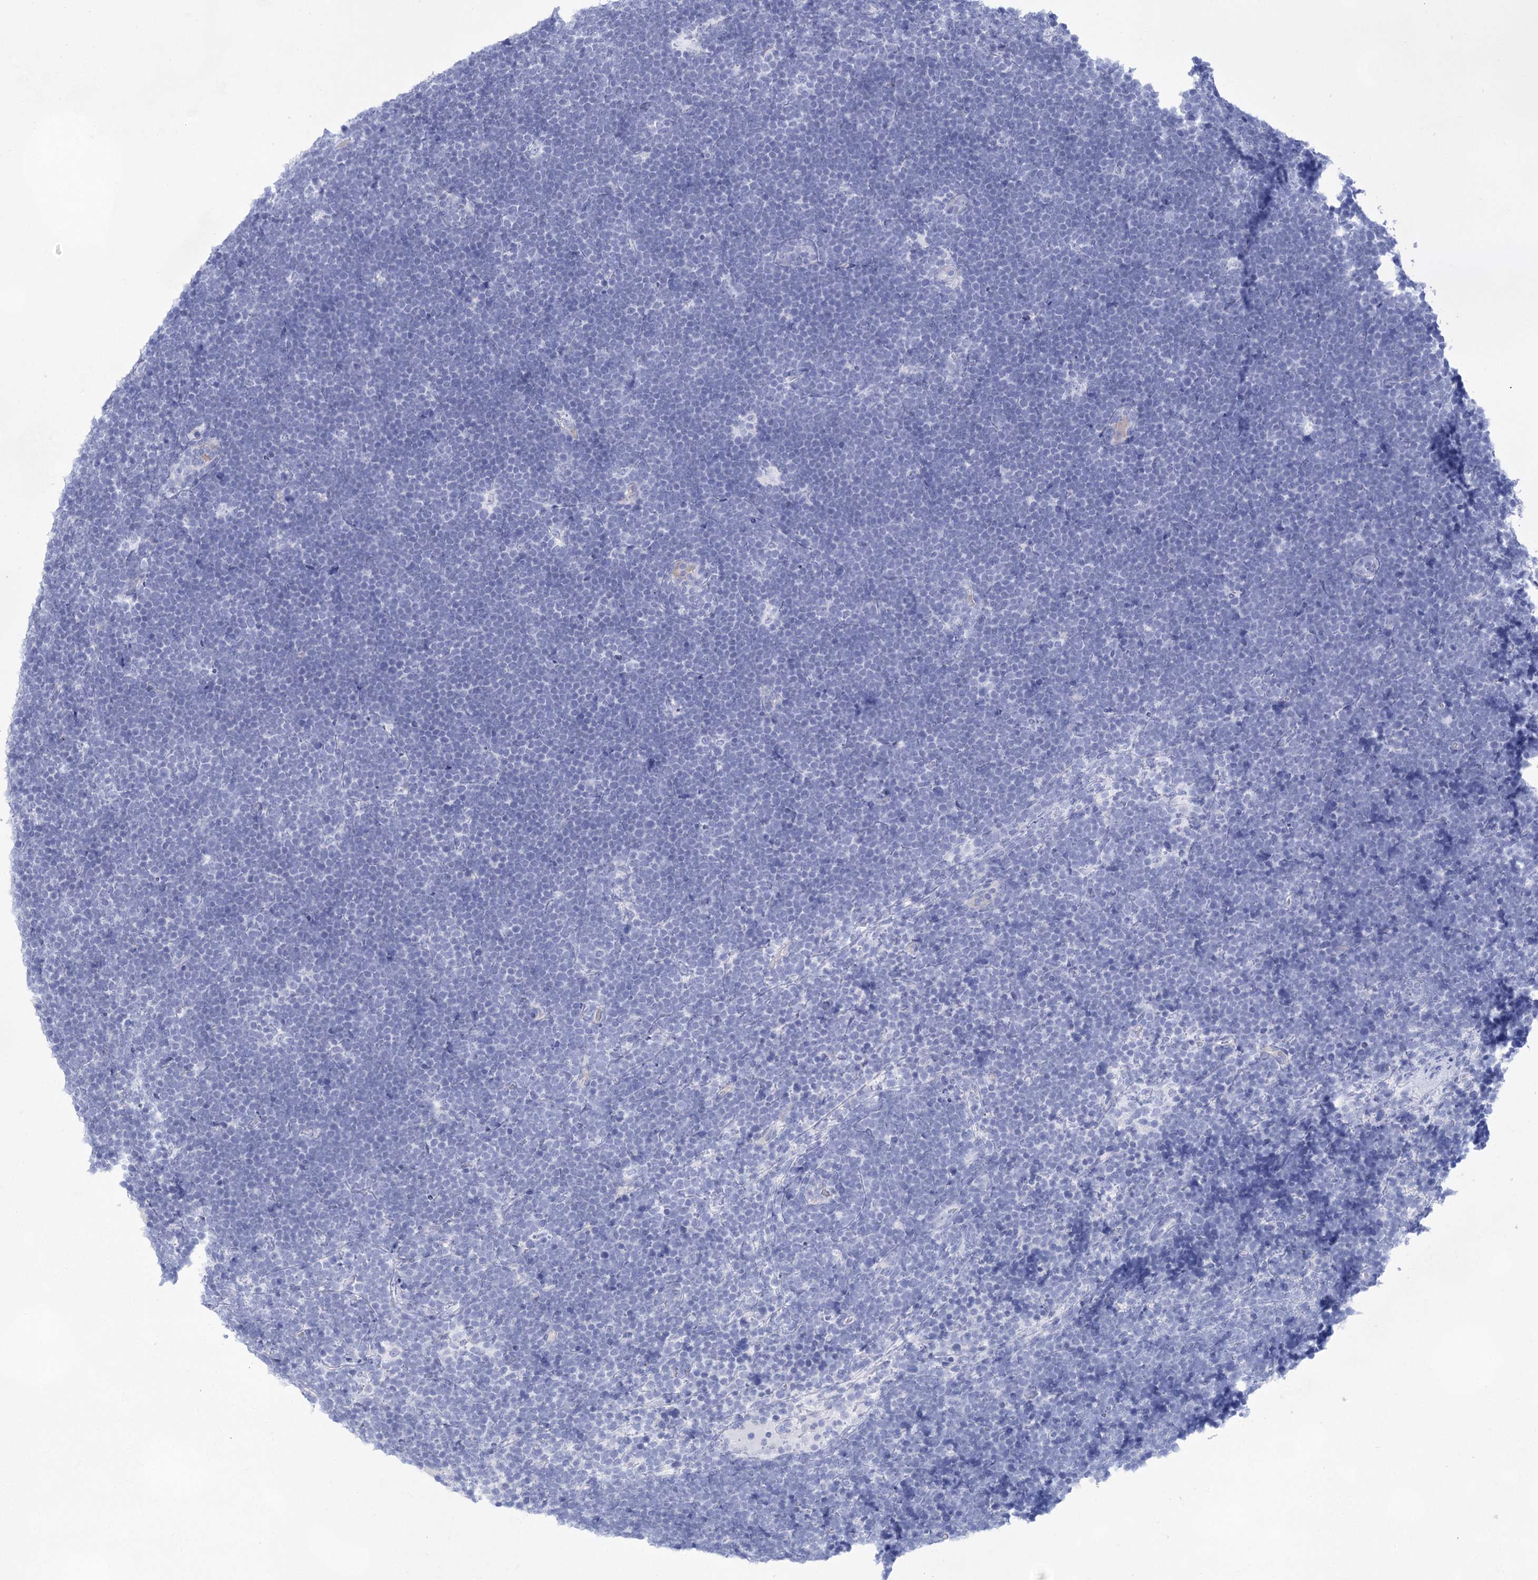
{"staining": {"intensity": "negative", "quantity": "none", "location": "none"}, "tissue": "lymphoma", "cell_type": "Tumor cells", "image_type": "cancer", "snomed": [{"axis": "morphology", "description": "Malignant lymphoma, non-Hodgkin's type, High grade"}, {"axis": "topography", "description": "Lymph node"}], "caption": "Immunohistochemical staining of human lymphoma reveals no significant staining in tumor cells.", "gene": "LALBA", "patient": {"sex": "male", "age": 13}}